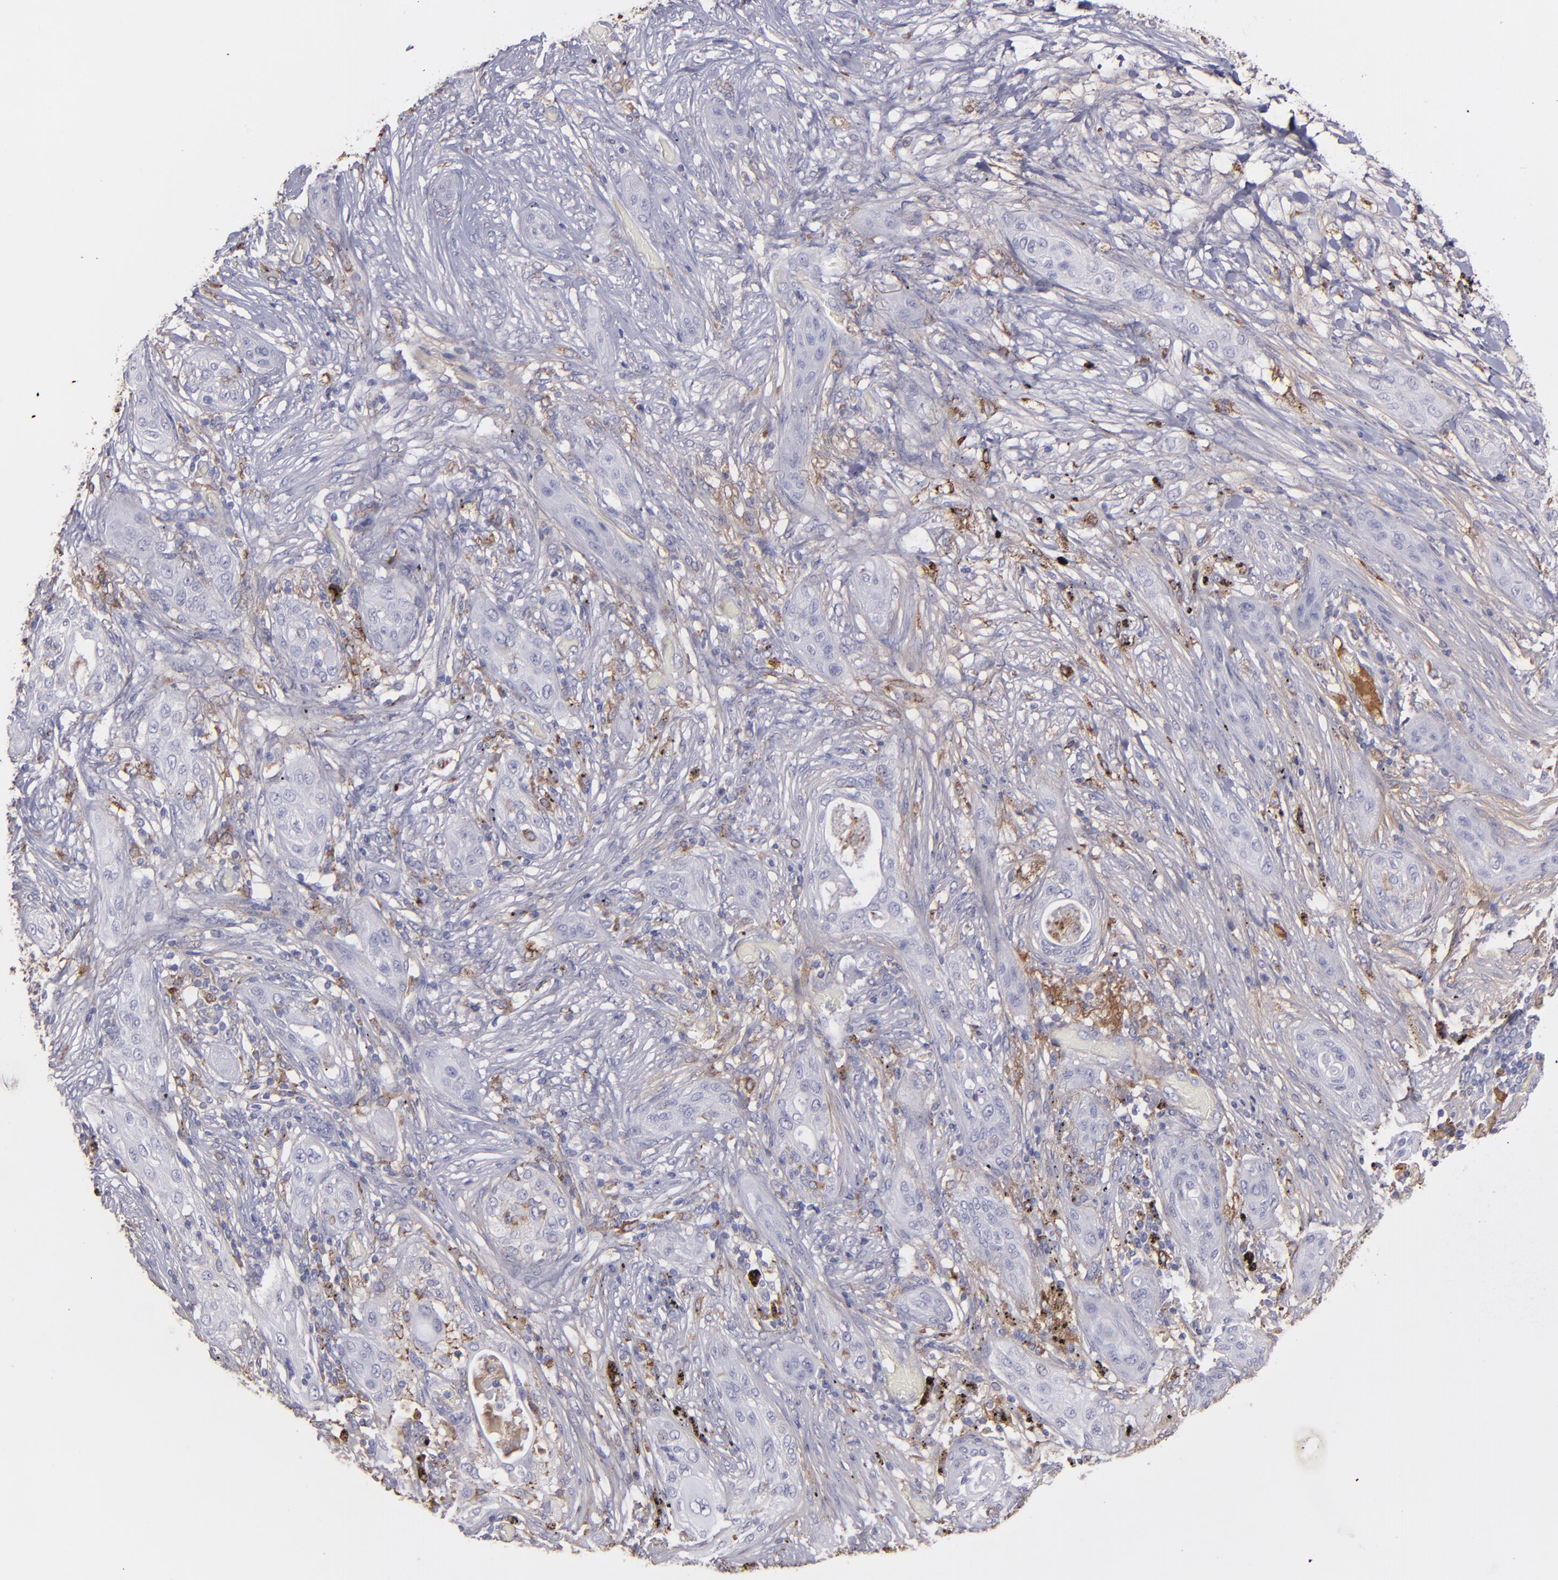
{"staining": {"intensity": "weak", "quantity": "<25%", "location": "cytoplasmic/membranous"}, "tissue": "lung cancer", "cell_type": "Tumor cells", "image_type": "cancer", "snomed": [{"axis": "morphology", "description": "Squamous cell carcinoma, NOS"}, {"axis": "topography", "description": "Lung"}], "caption": "The immunohistochemistry micrograph has no significant expression in tumor cells of lung cancer tissue.", "gene": "C1QA", "patient": {"sex": "female", "age": 47}}